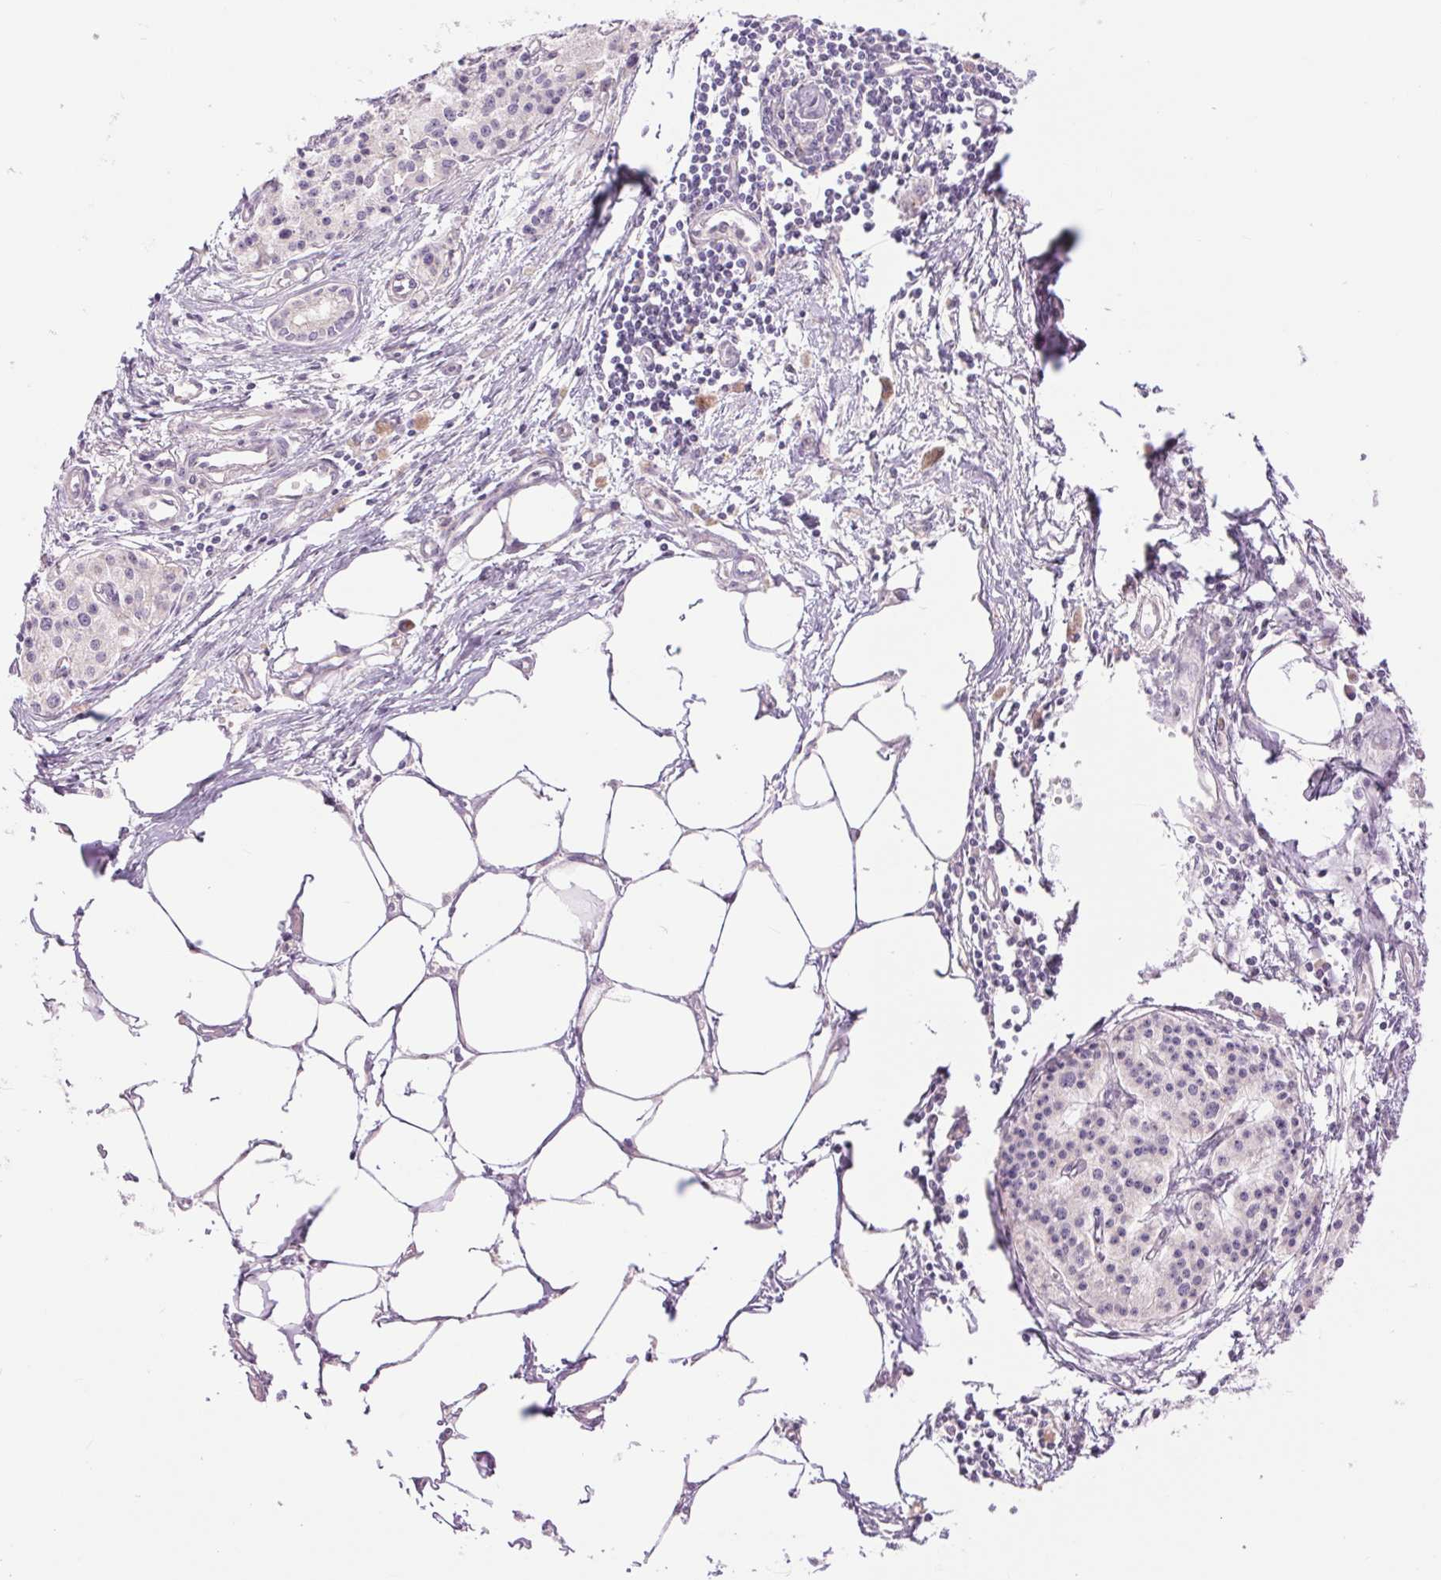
{"staining": {"intensity": "negative", "quantity": "none", "location": "none"}, "tissue": "pancreatic cancer", "cell_type": "Tumor cells", "image_type": "cancer", "snomed": [{"axis": "morphology", "description": "Adenocarcinoma, NOS"}, {"axis": "topography", "description": "Pancreas"}], "caption": "The histopathology image demonstrates no staining of tumor cells in pancreatic adenocarcinoma. The staining was performed using DAB to visualize the protein expression in brown, while the nuclei were stained in blue with hematoxylin (Magnification: 20x).", "gene": "CTNNA3", "patient": {"sex": "female", "age": 47}}